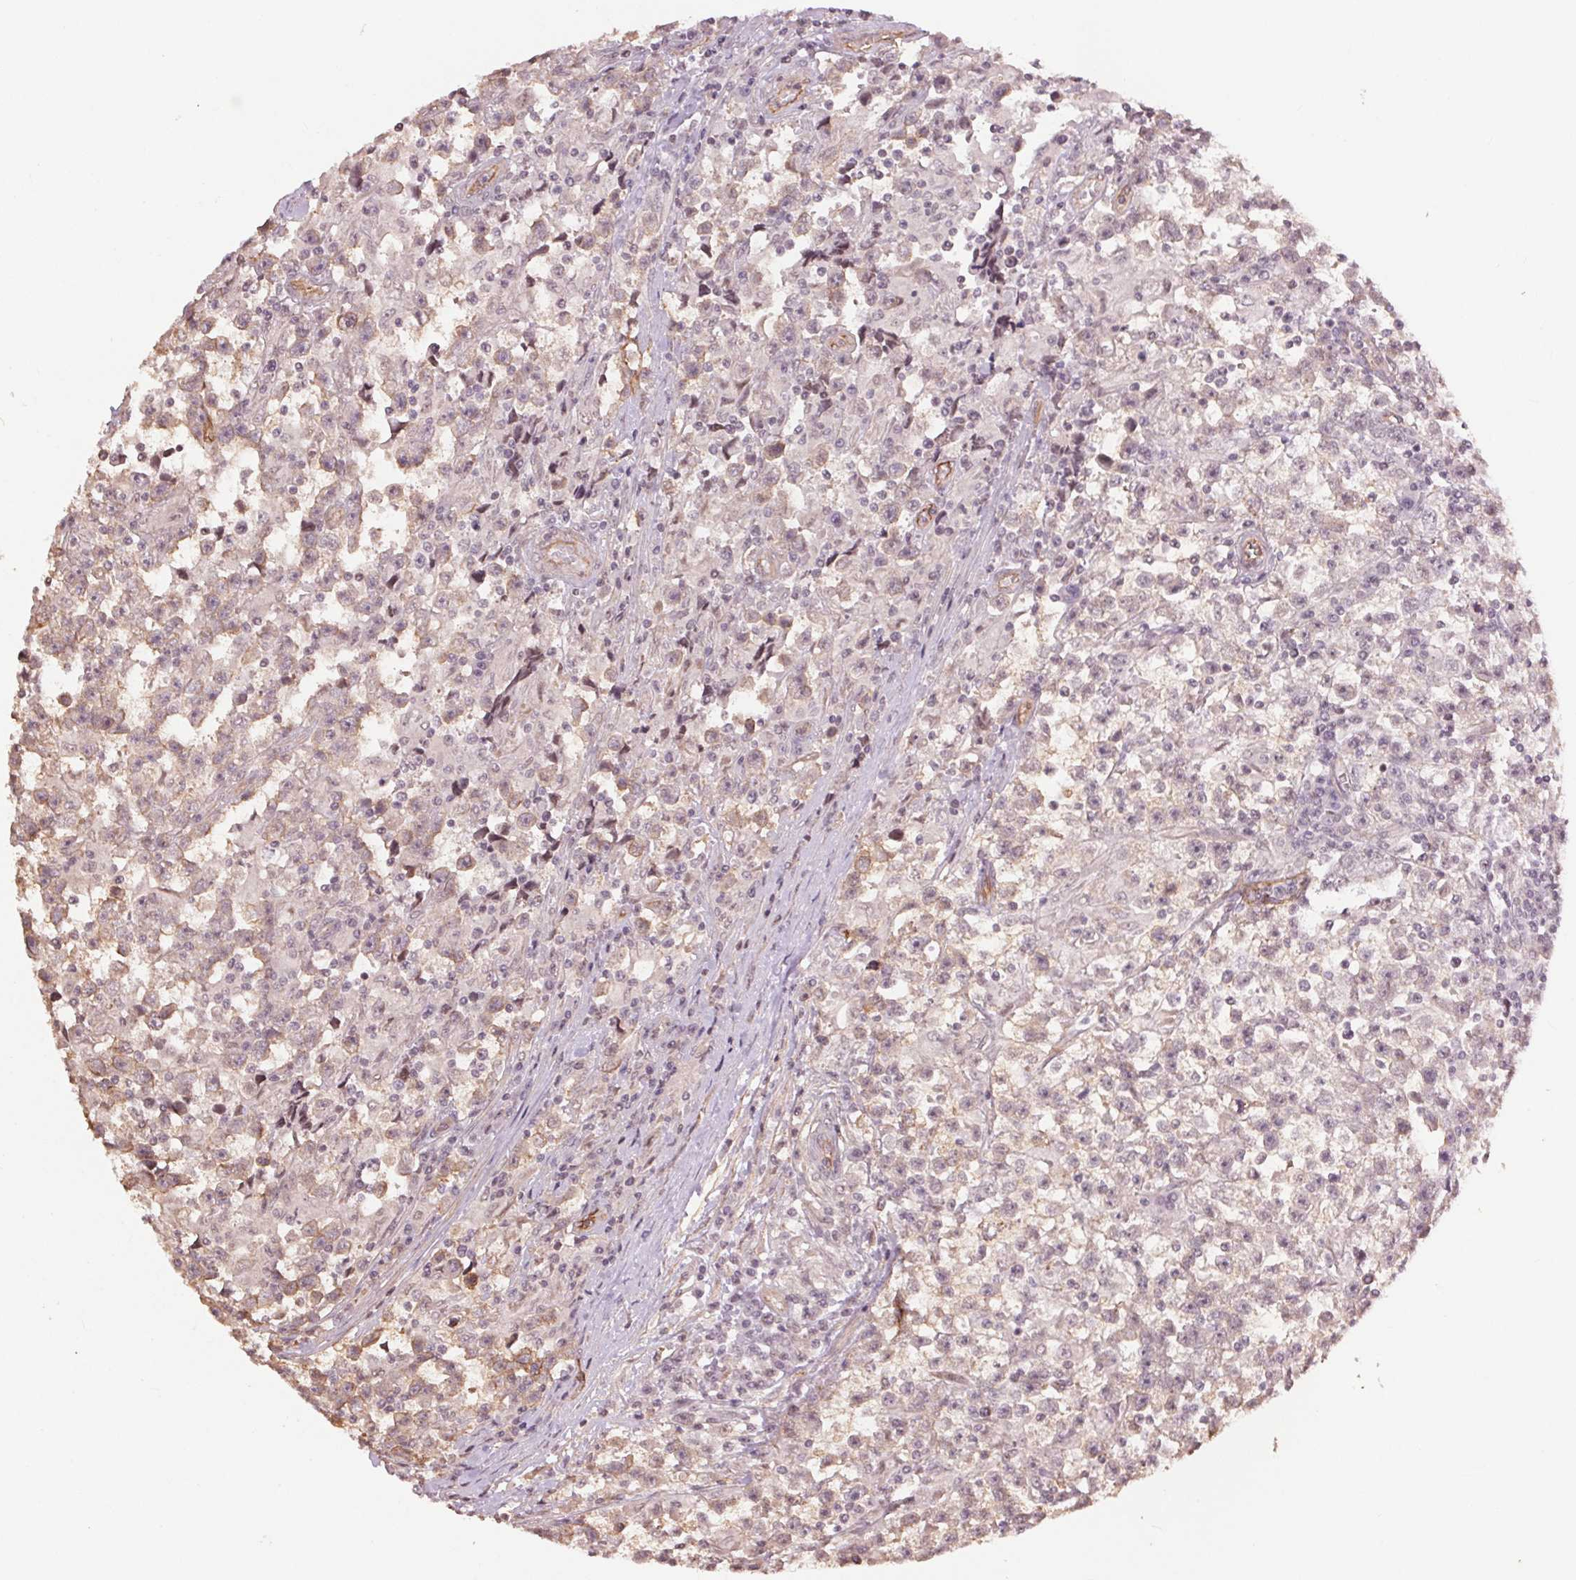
{"staining": {"intensity": "negative", "quantity": "none", "location": "none"}, "tissue": "testis cancer", "cell_type": "Tumor cells", "image_type": "cancer", "snomed": [{"axis": "morphology", "description": "Seminoma, NOS"}, {"axis": "topography", "description": "Testis"}], "caption": "There is no significant staining in tumor cells of testis cancer. (Immunohistochemistry (ihc), brightfield microscopy, high magnification).", "gene": "PALM", "patient": {"sex": "male", "age": 31}}